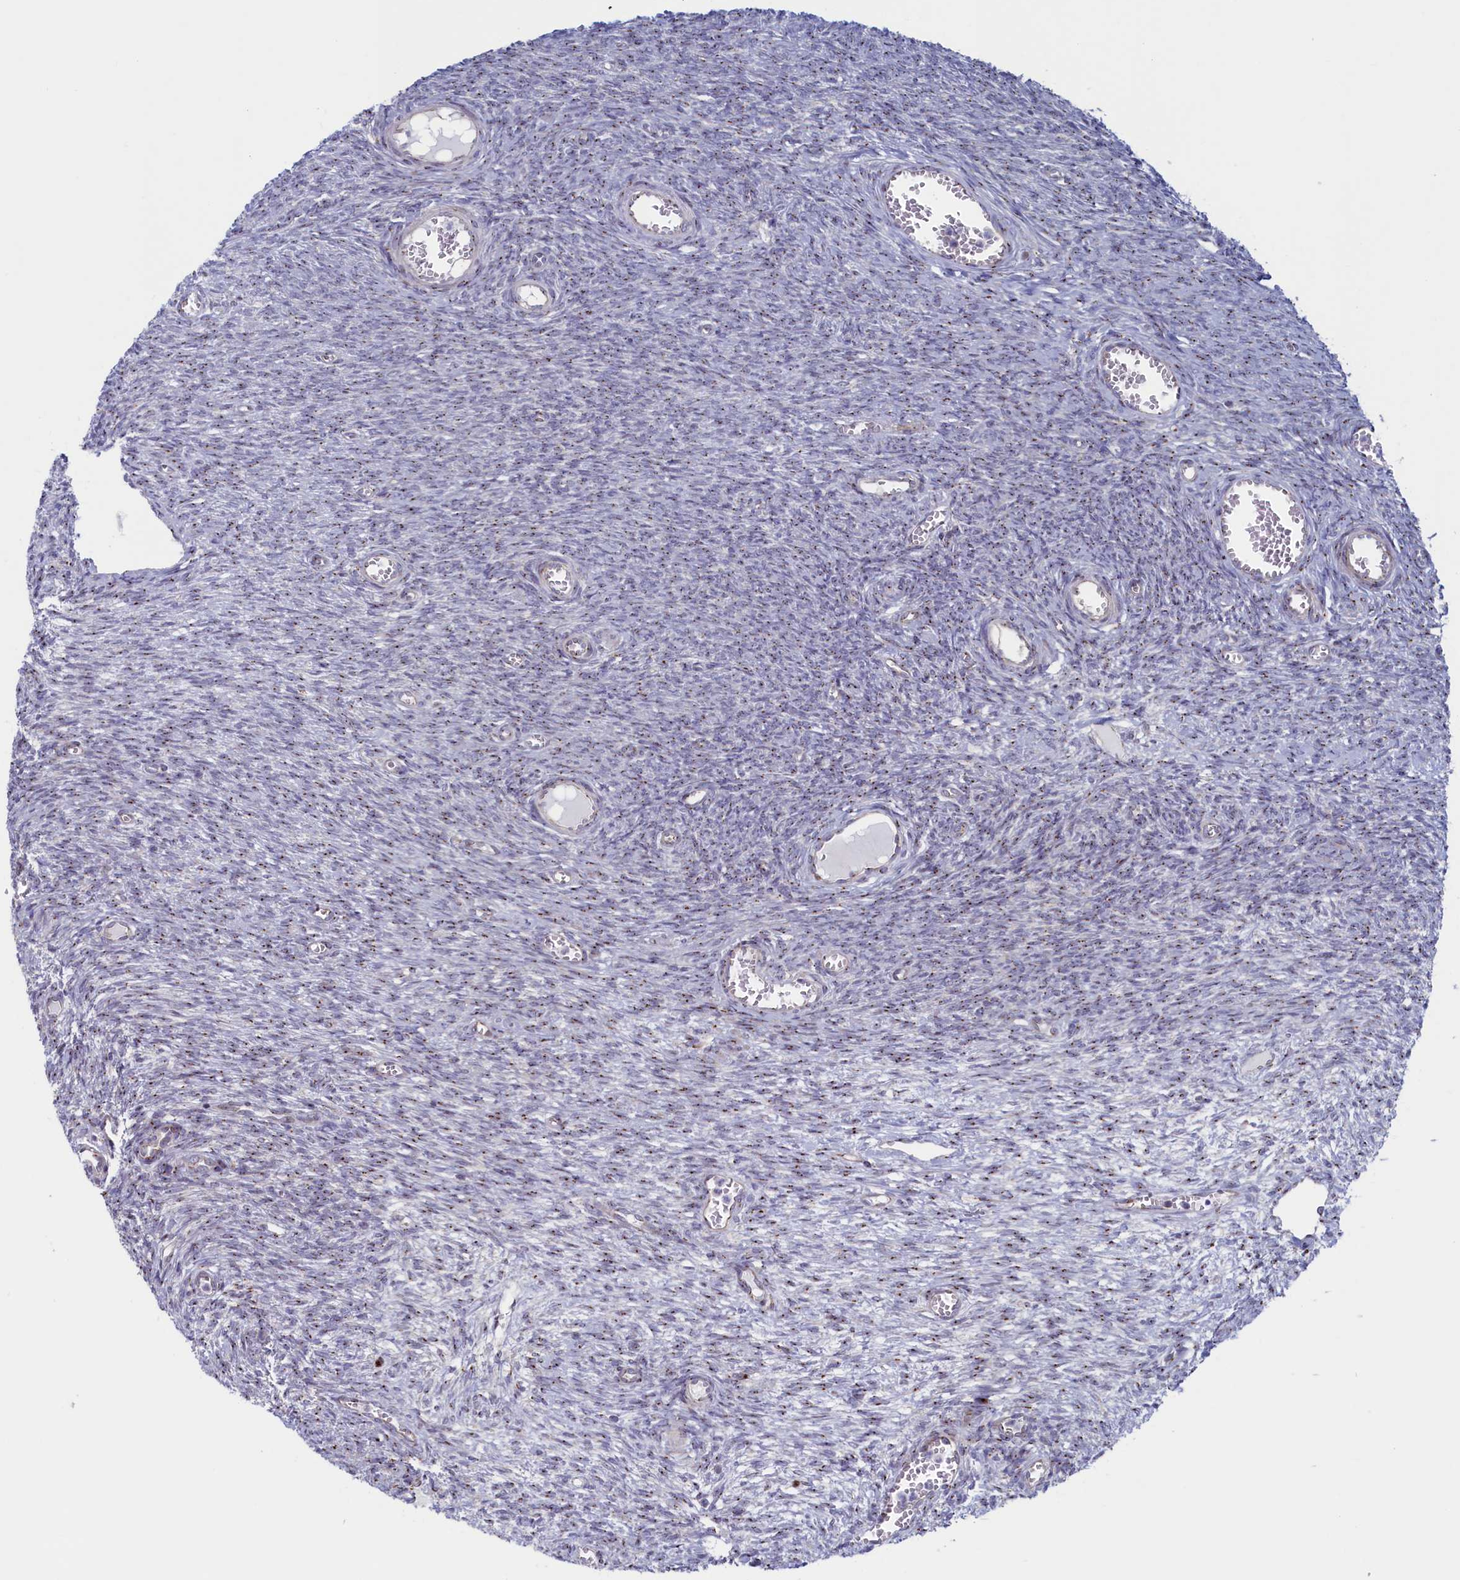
{"staining": {"intensity": "weak", "quantity": "25%-75%", "location": "cytoplasmic/membranous"}, "tissue": "ovary", "cell_type": "Ovarian stroma cells", "image_type": "normal", "snomed": [{"axis": "morphology", "description": "Normal tissue, NOS"}, {"axis": "topography", "description": "Ovary"}], "caption": "This is an image of IHC staining of unremarkable ovary, which shows weak staining in the cytoplasmic/membranous of ovarian stroma cells.", "gene": "MTFMT", "patient": {"sex": "female", "age": 44}}